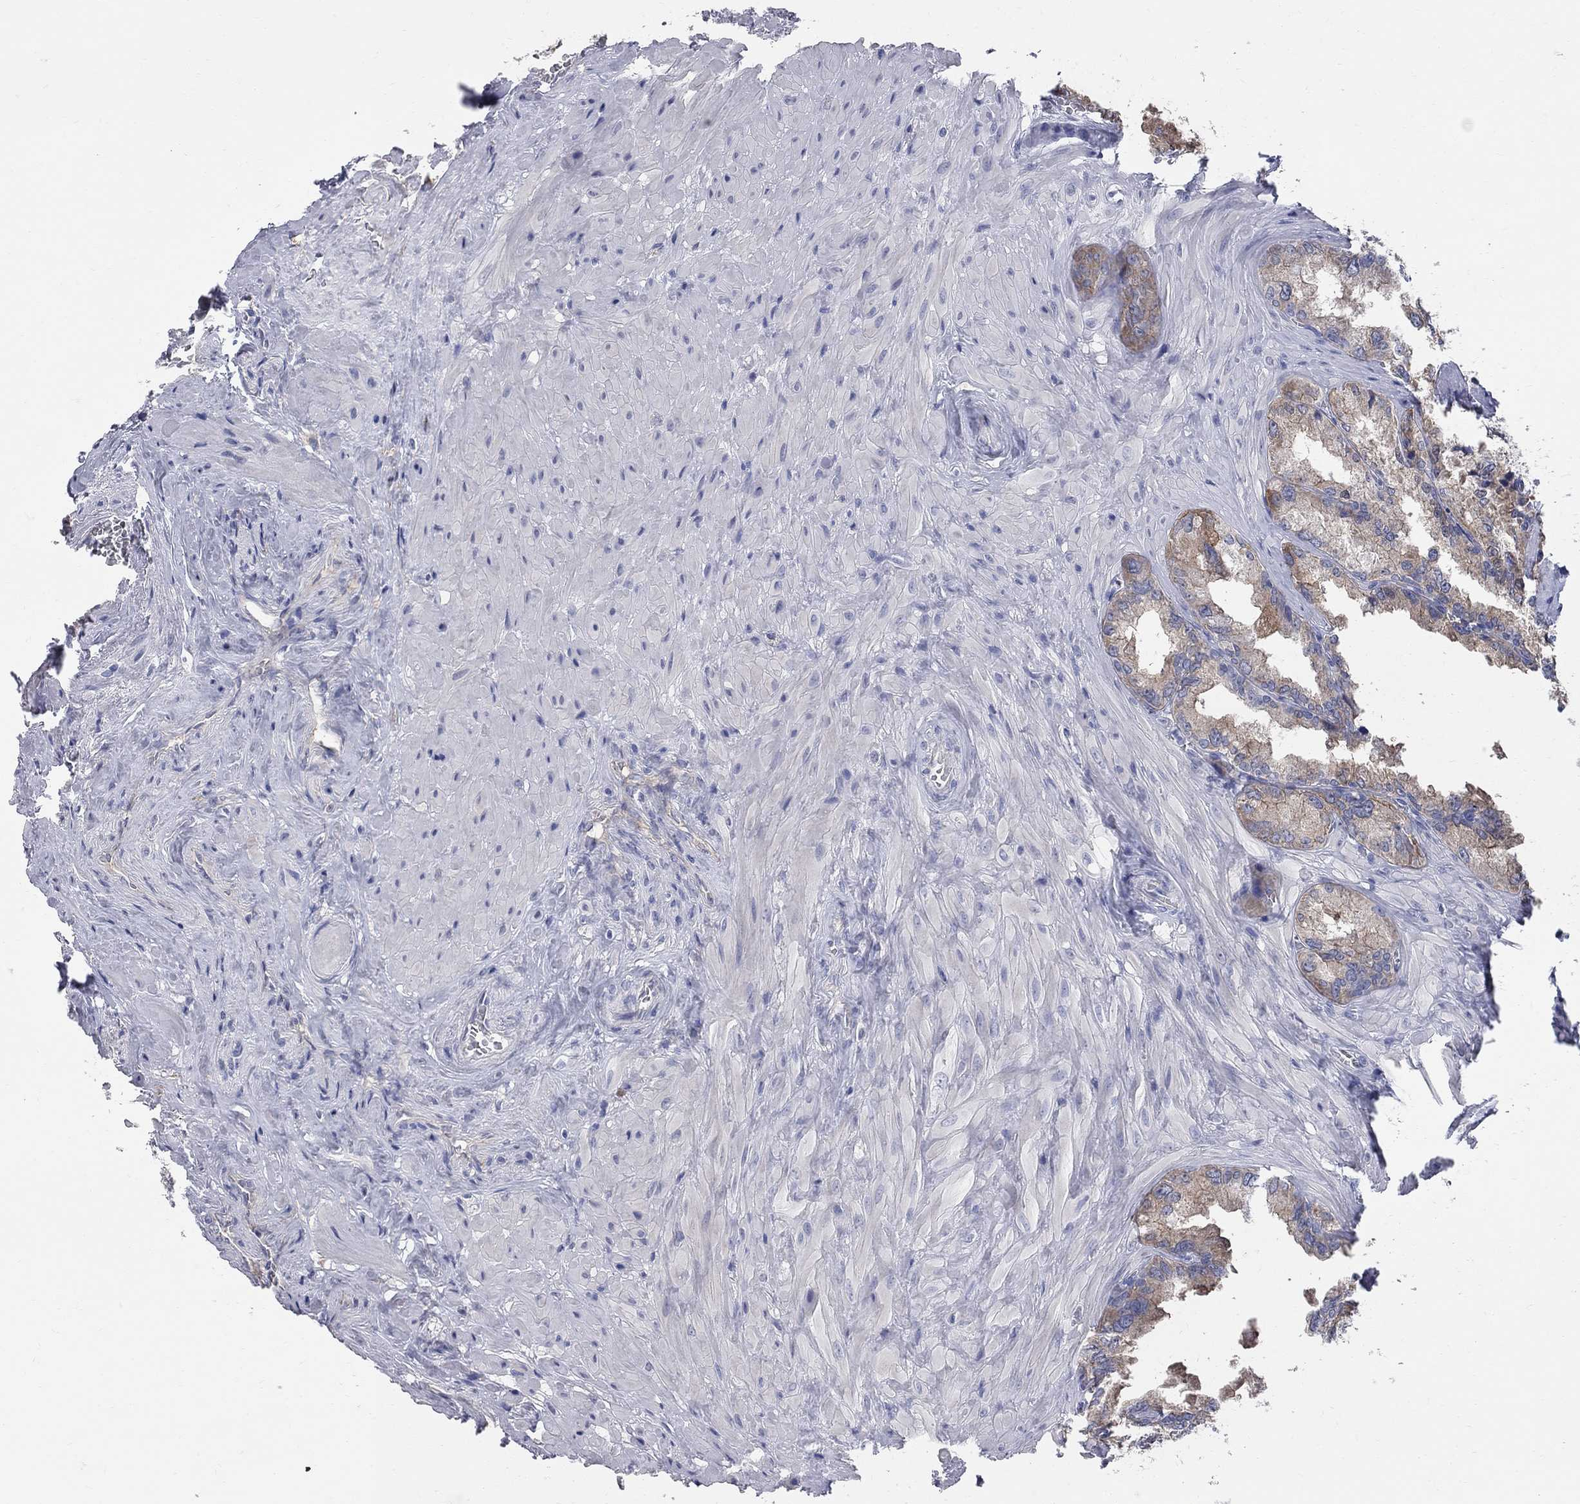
{"staining": {"intensity": "moderate", "quantity": ">75%", "location": "cytoplasmic/membranous"}, "tissue": "seminal vesicle", "cell_type": "Glandular cells", "image_type": "normal", "snomed": [{"axis": "morphology", "description": "Normal tissue, NOS"}, {"axis": "topography", "description": "Seminal veicle"}], "caption": "Human seminal vesicle stained with a brown dye displays moderate cytoplasmic/membranous positive positivity in approximately >75% of glandular cells.", "gene": "AOX1", "patient": {"sex": "male", "age": 72}}